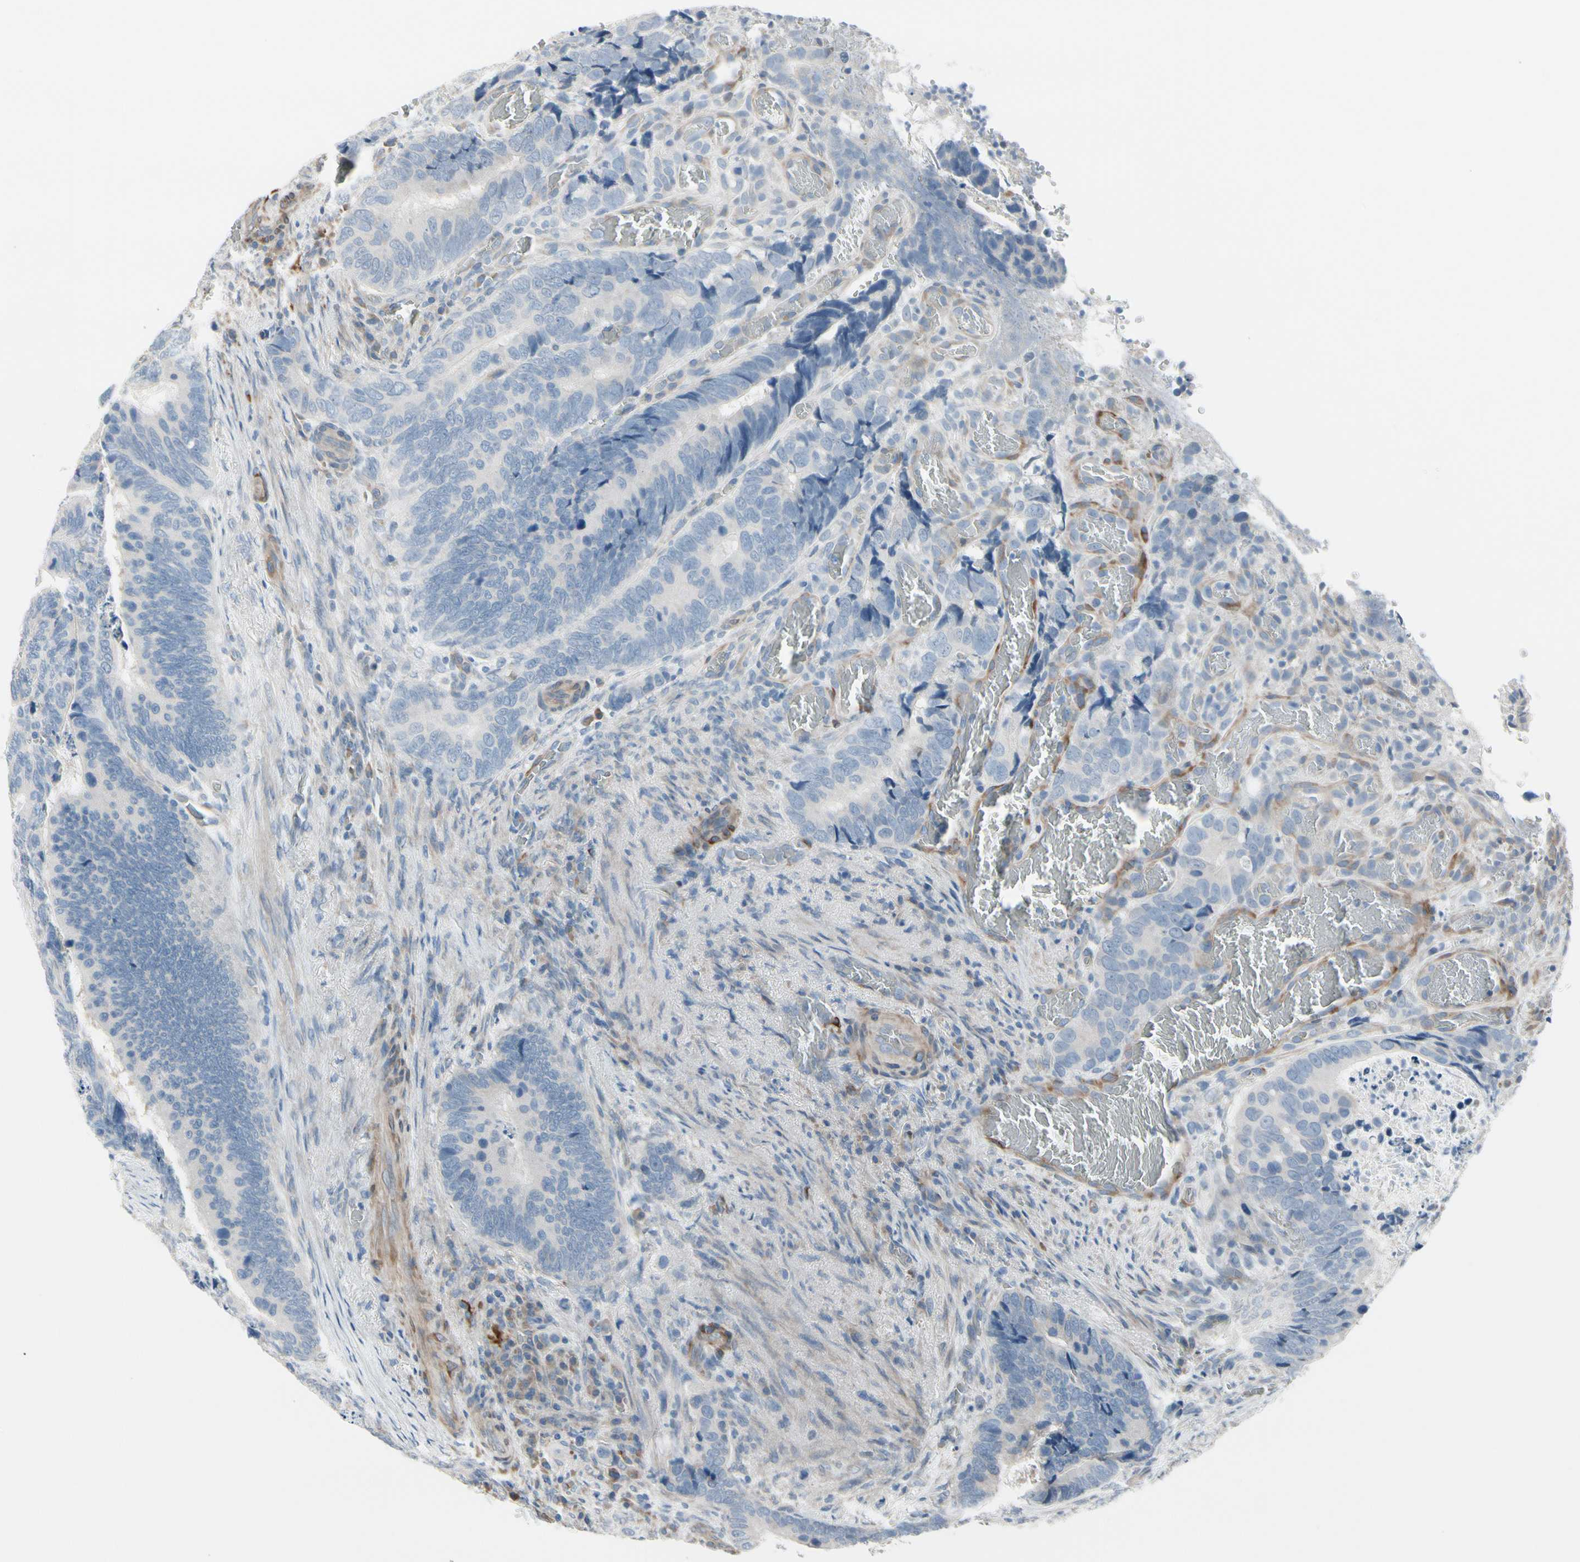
{"staining": {"intensity": "negative", "quantity": "none", "location": "none"}, "tissue": "colorectal cancer", "cell_type": "Tumor cells", "image_type": "cancer", "snomed": [{"axis": "morphology", "description": "Adenocarcinoma, NOS"}, {"axis": "topography", "description": "Colon"}], "caption": "Immunohistochemistry photomicrograph of adenocarcinoma (colorectal) stained for a protein (brown), which exhibits no staining in tumor cells.", "gene": "MAP2", "patient": {"sex": "male", "age": 72}}